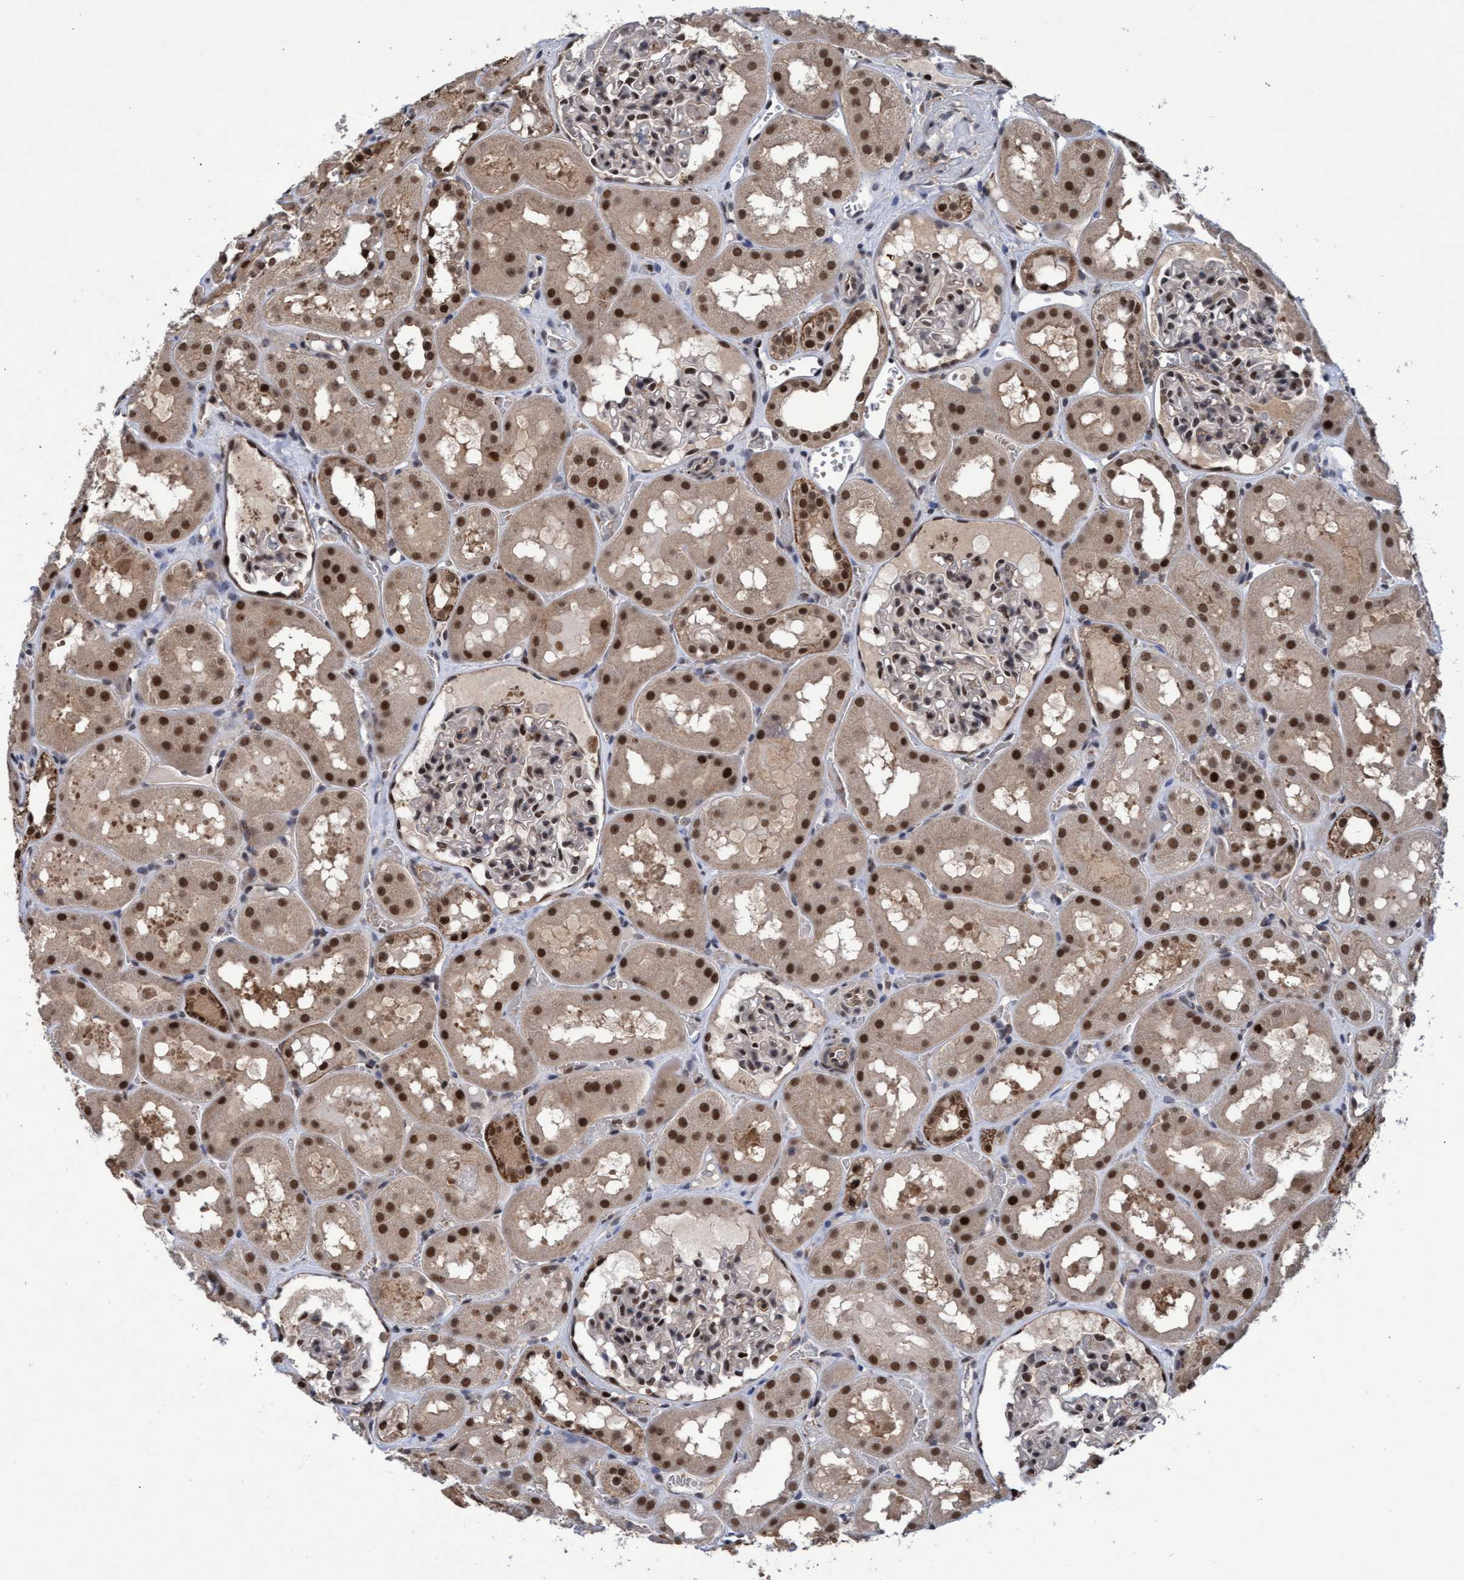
{"staining": {"intensity": "moderate", "quantity": "25%-75%", "location": "nuclear"}, "tissue": "kidney", "cell_type": "Cells in glomeruli", "image_type": "normal", "snomed": [{"axis": "morphology", "description": "Normal tissue, NOS"}, {"axis": "topography", "description": "Kidney"}, {"axis": "topography", "description": "Urinary bladder"}], "caption": "Protein staining of benign kidney shows moderate nuclear staining in about 25%-75% of cells in glomeruli.", "gene": "GTF2F1", "patient": {"sex": "male", "age": 16}}